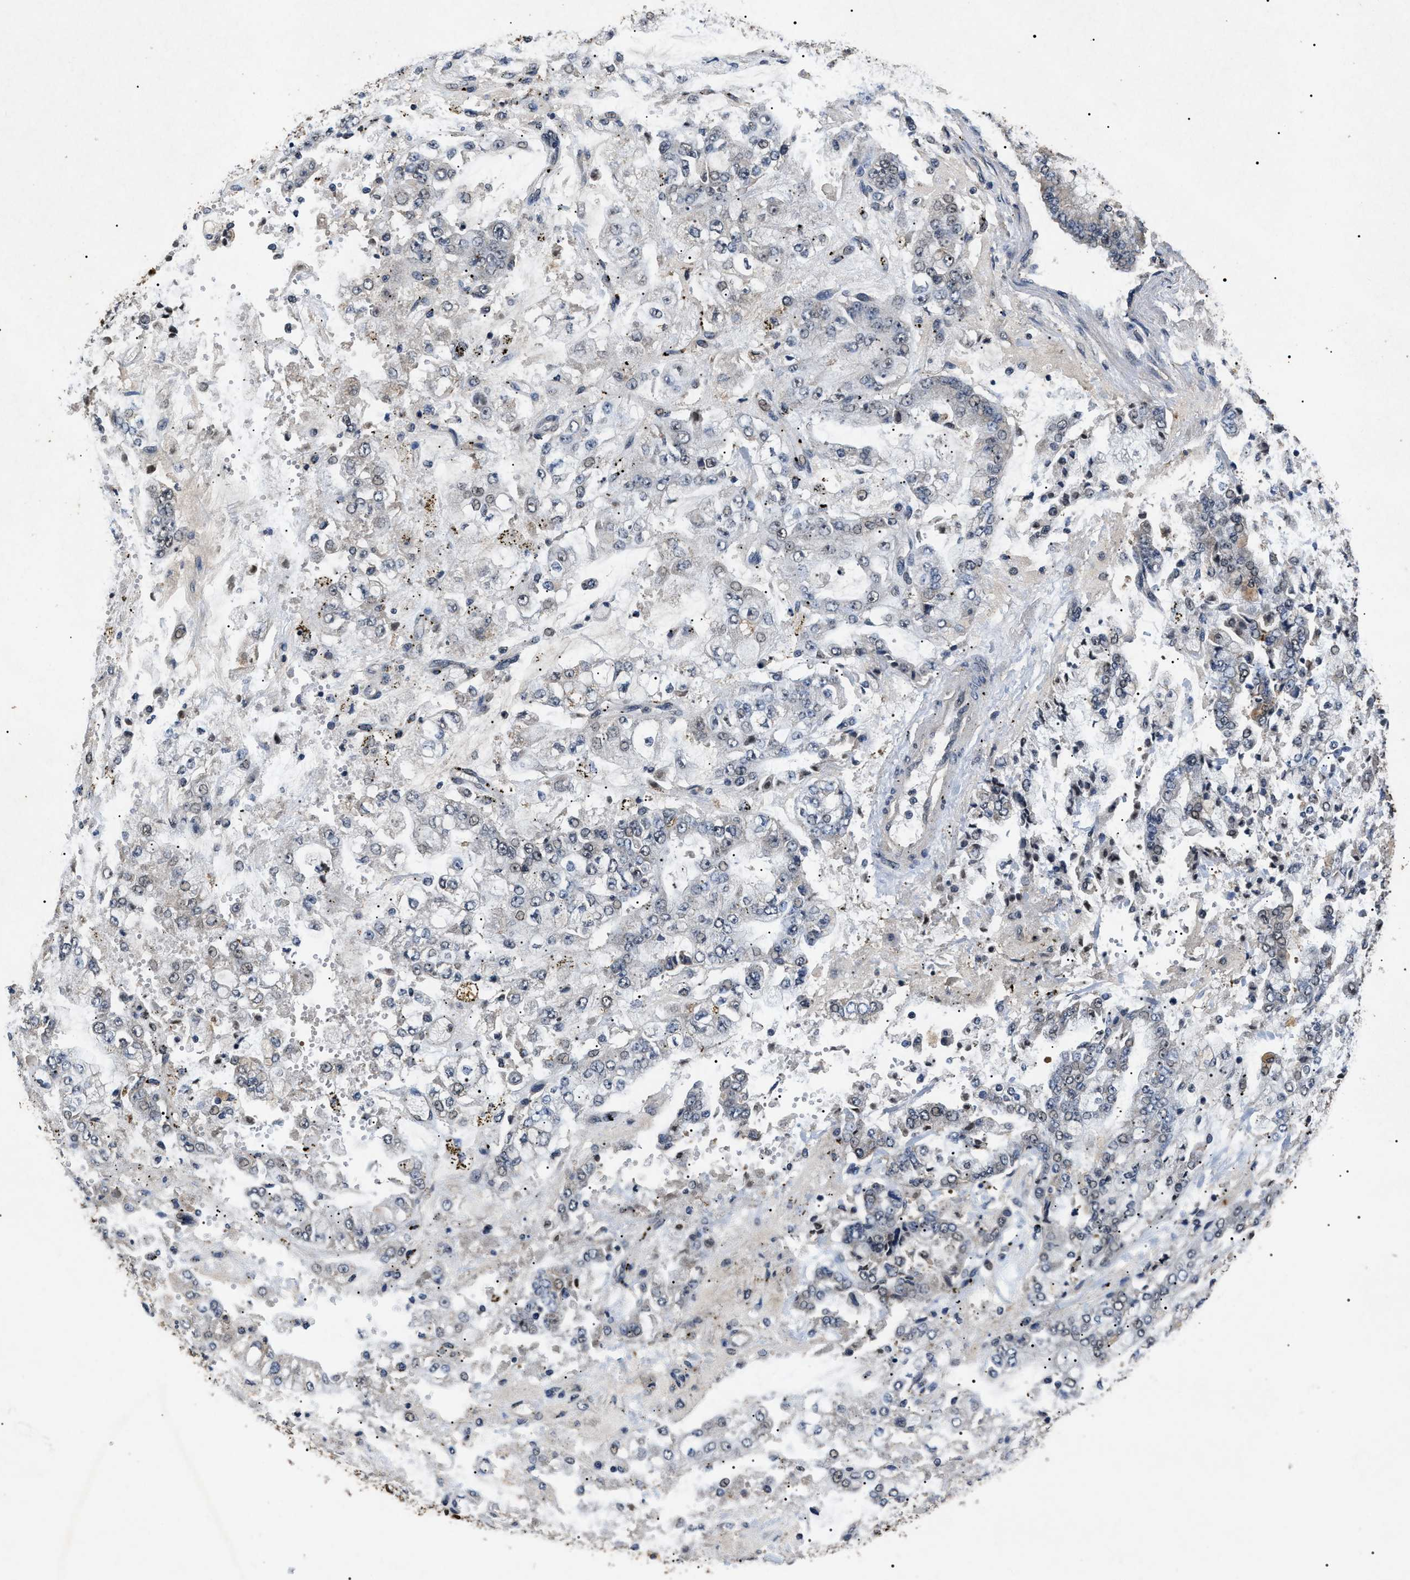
{"staining": {"intensity": "weak", "quantity": "<25%", "location": "nuclear"}, "tissue": "stomach cancer", "cell_type": "Tumor cells", "image_type": "cancer", "snomed": [{"axis": "morphology", "description": "Adenocarcinoma, NOS"}, {"axis": "topography", "description": "Stomach"}], "caption": "Adenocarcinoma (stomach) stained for a protein using immunohistochemistry reveals no positivity tumor cells.", "gene": "ANP32E", "patient": {"sex": "male", "age": 76}}